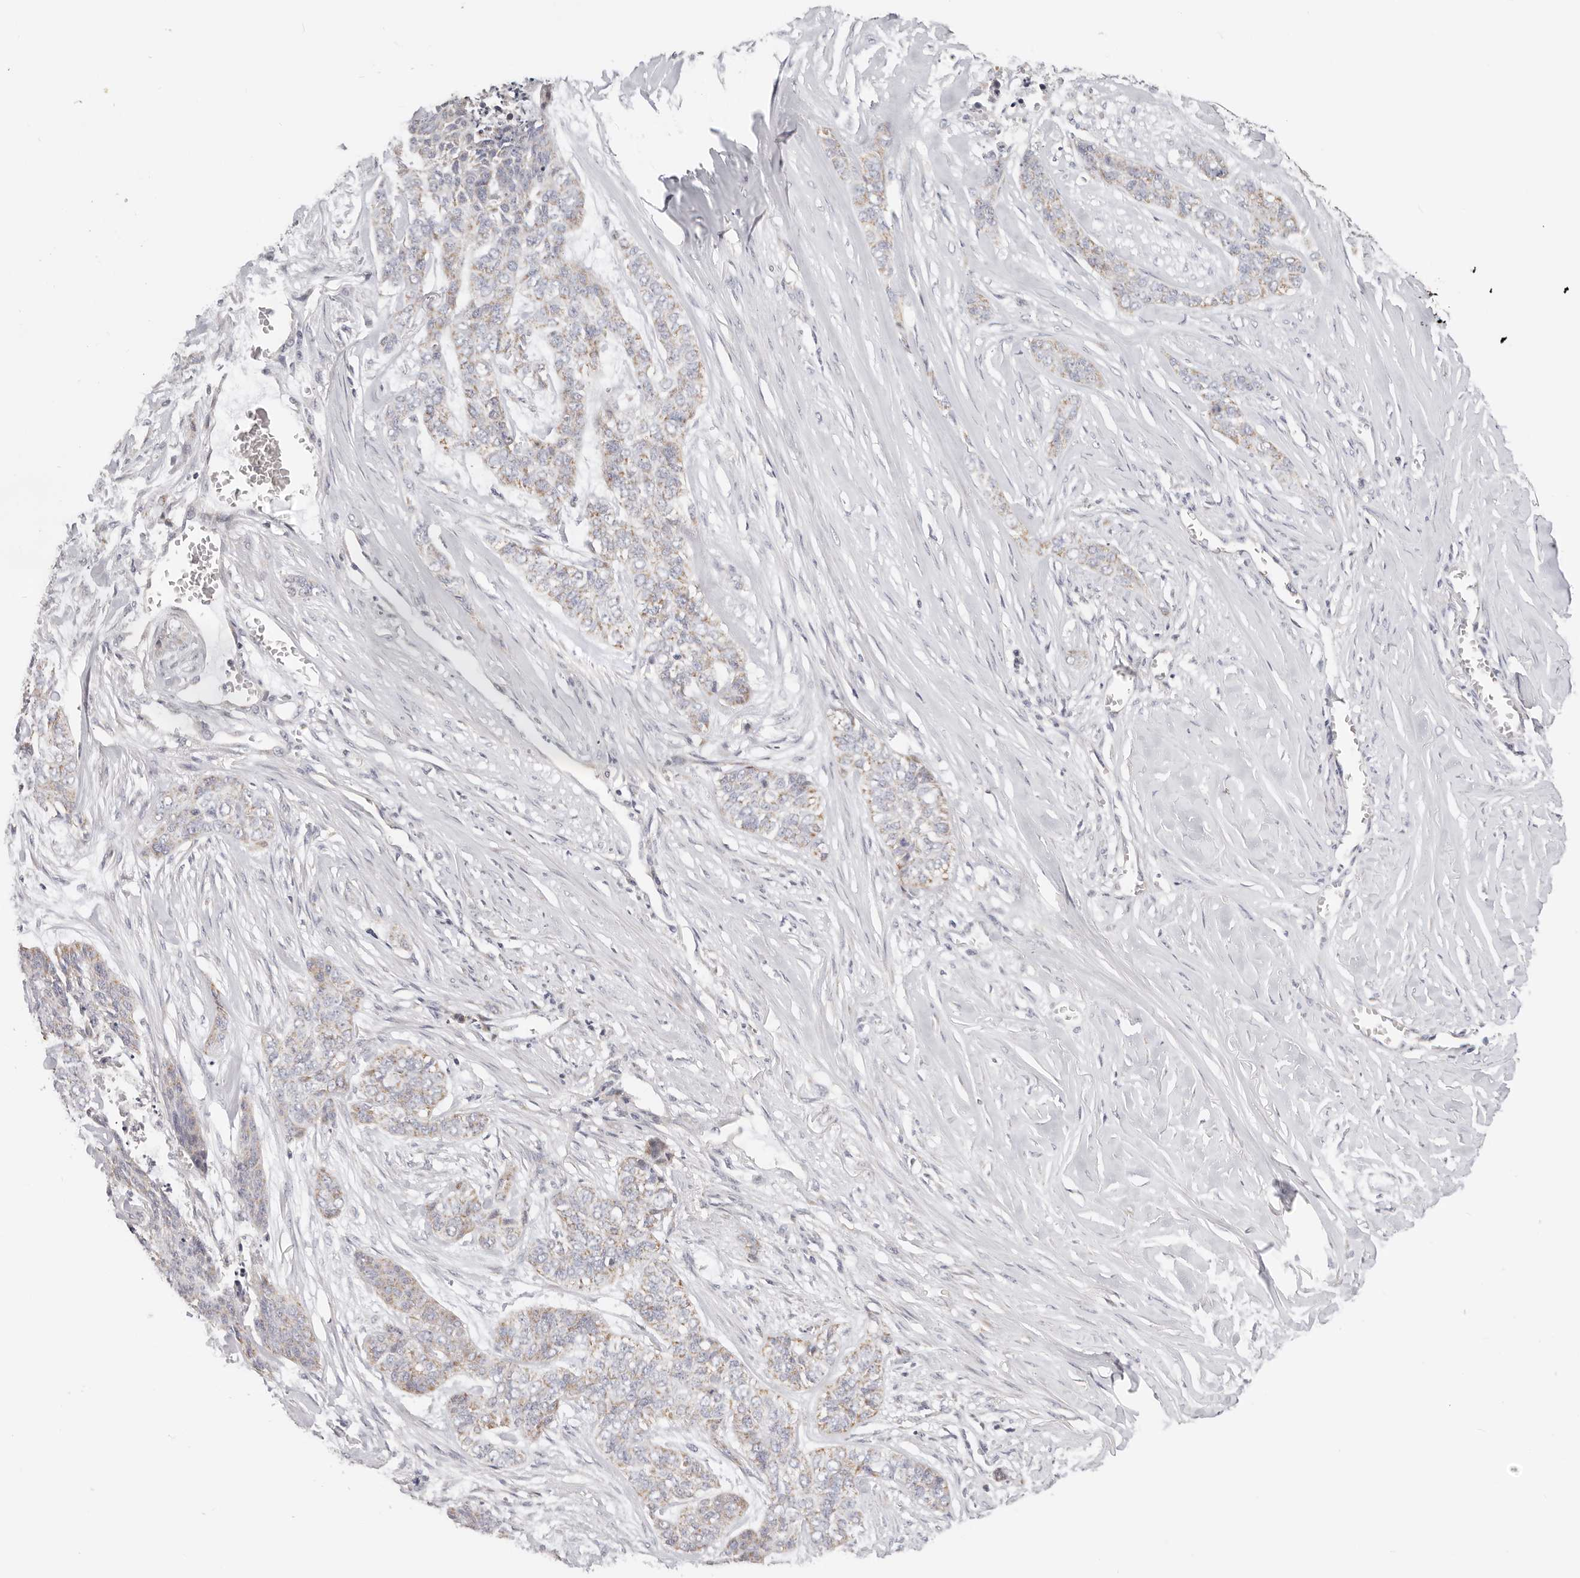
{"staining": {"intensity": "moderate", "quantity": "<25%", "location": "cytoplasmic/membranous"}, "tissue": "skin cancer", "cell_type": "Tumor cells", "image_type": "cancer", "snomed": [{"axis": "morphology", "description": "Basal cell carcinoma"}, {"axis": "topography", "description": "Skin"}], "caption": "Skin cancer stained with a protein marker displays moderate staining in tumor cells.", "gene": "AFDN", "patient": {"sex": "female", "age": 64}}